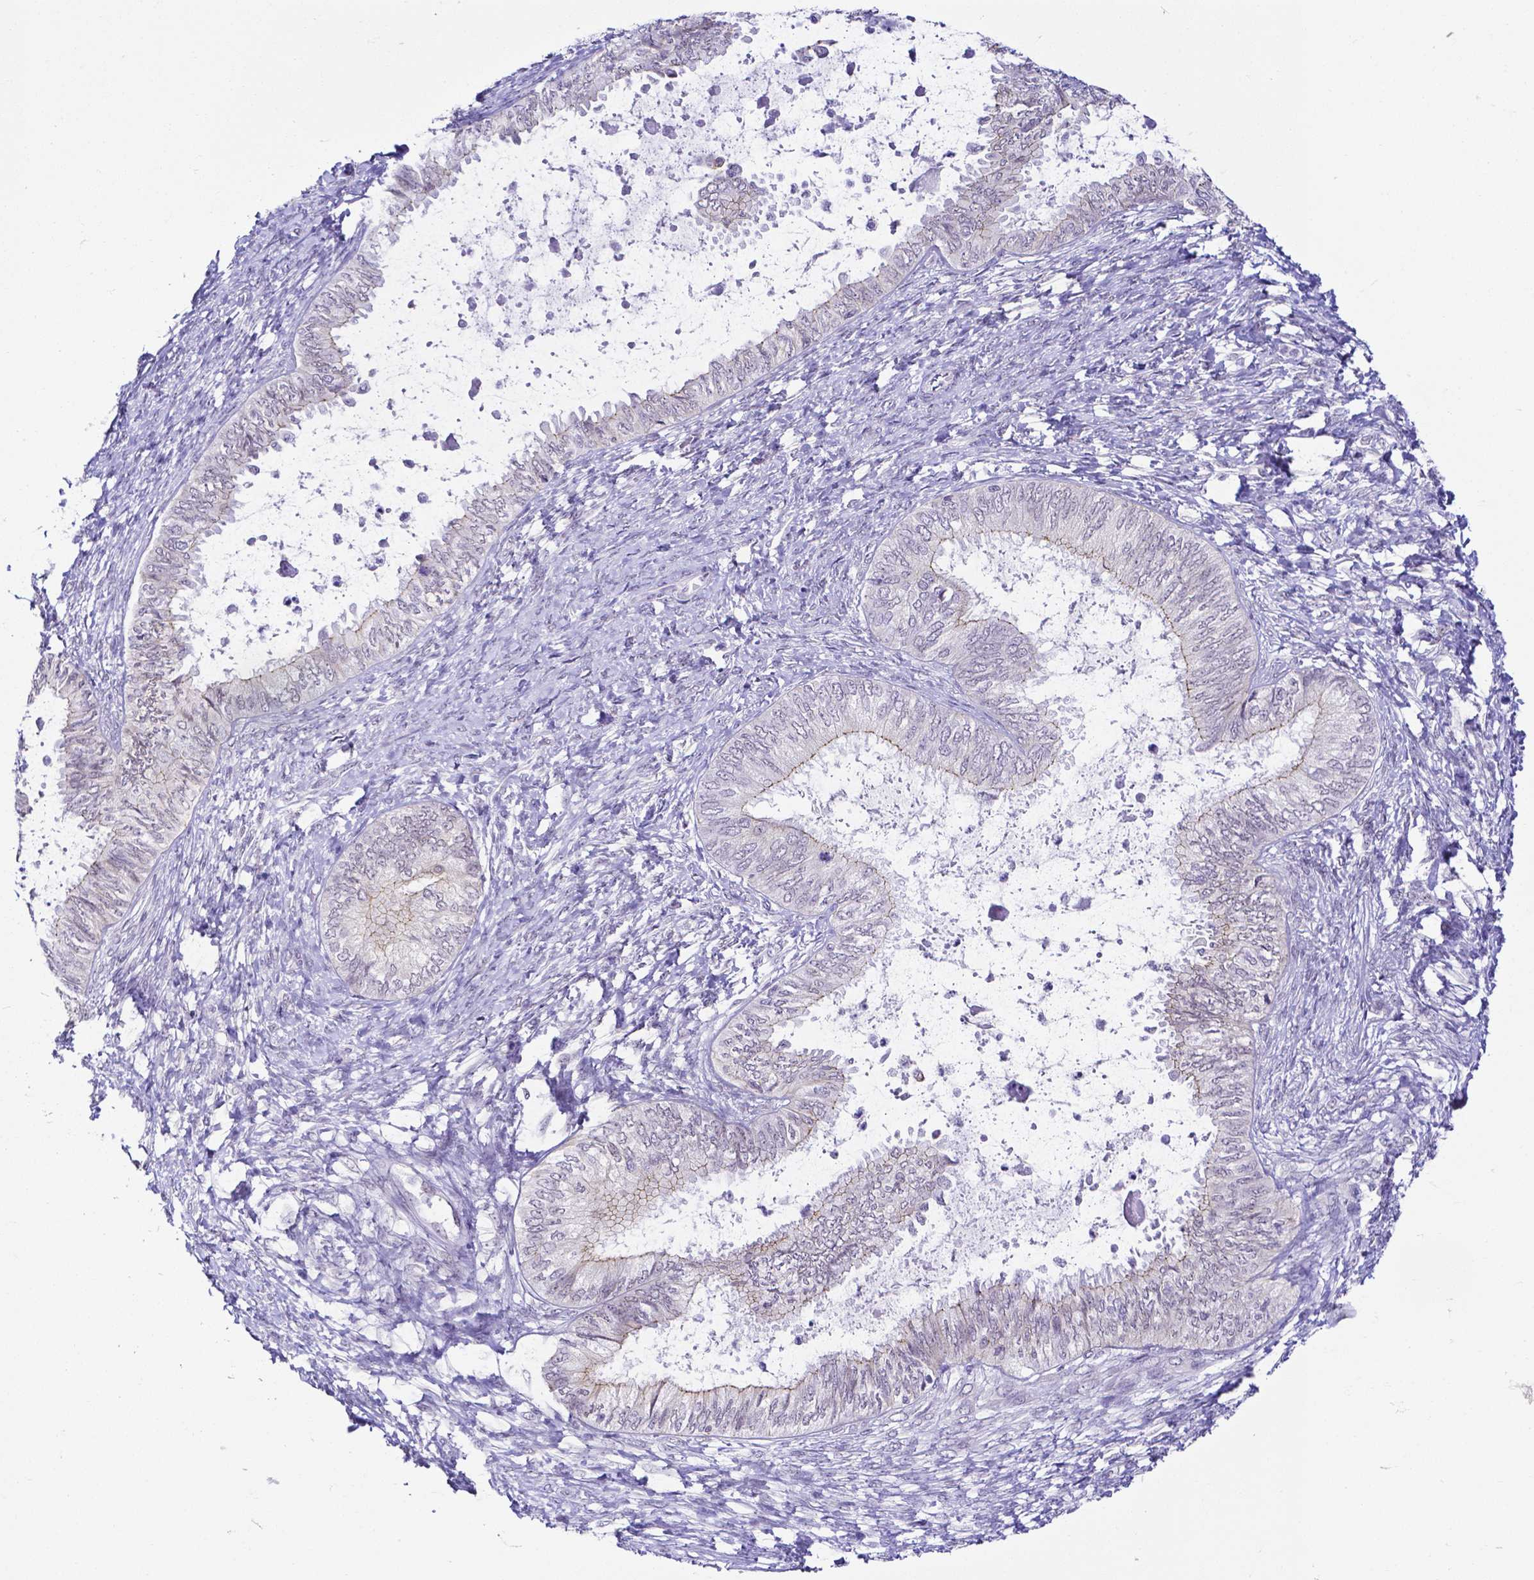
{"staining": {"intensity": "weak", "quantity": "<25%", "location": "cytoplasmic/membranous"}, "tissue": "ovarian cancer", "cell_type": "Tumor cells", "image_type": "cancer", "snomed": [{"axis": "morphology", "description": "Carcinoma, endometroid"}, {"axis": "topography", "description": "Ovary"}], "caption": "DAB (3,3'-diaminobenzidine) immunohistochemical staining of human ovarian endometroid carcinoma displays no significant expression in tumor cells.", "gene": "FAM83G", "patient": {"sex": "female", "age": 70}}